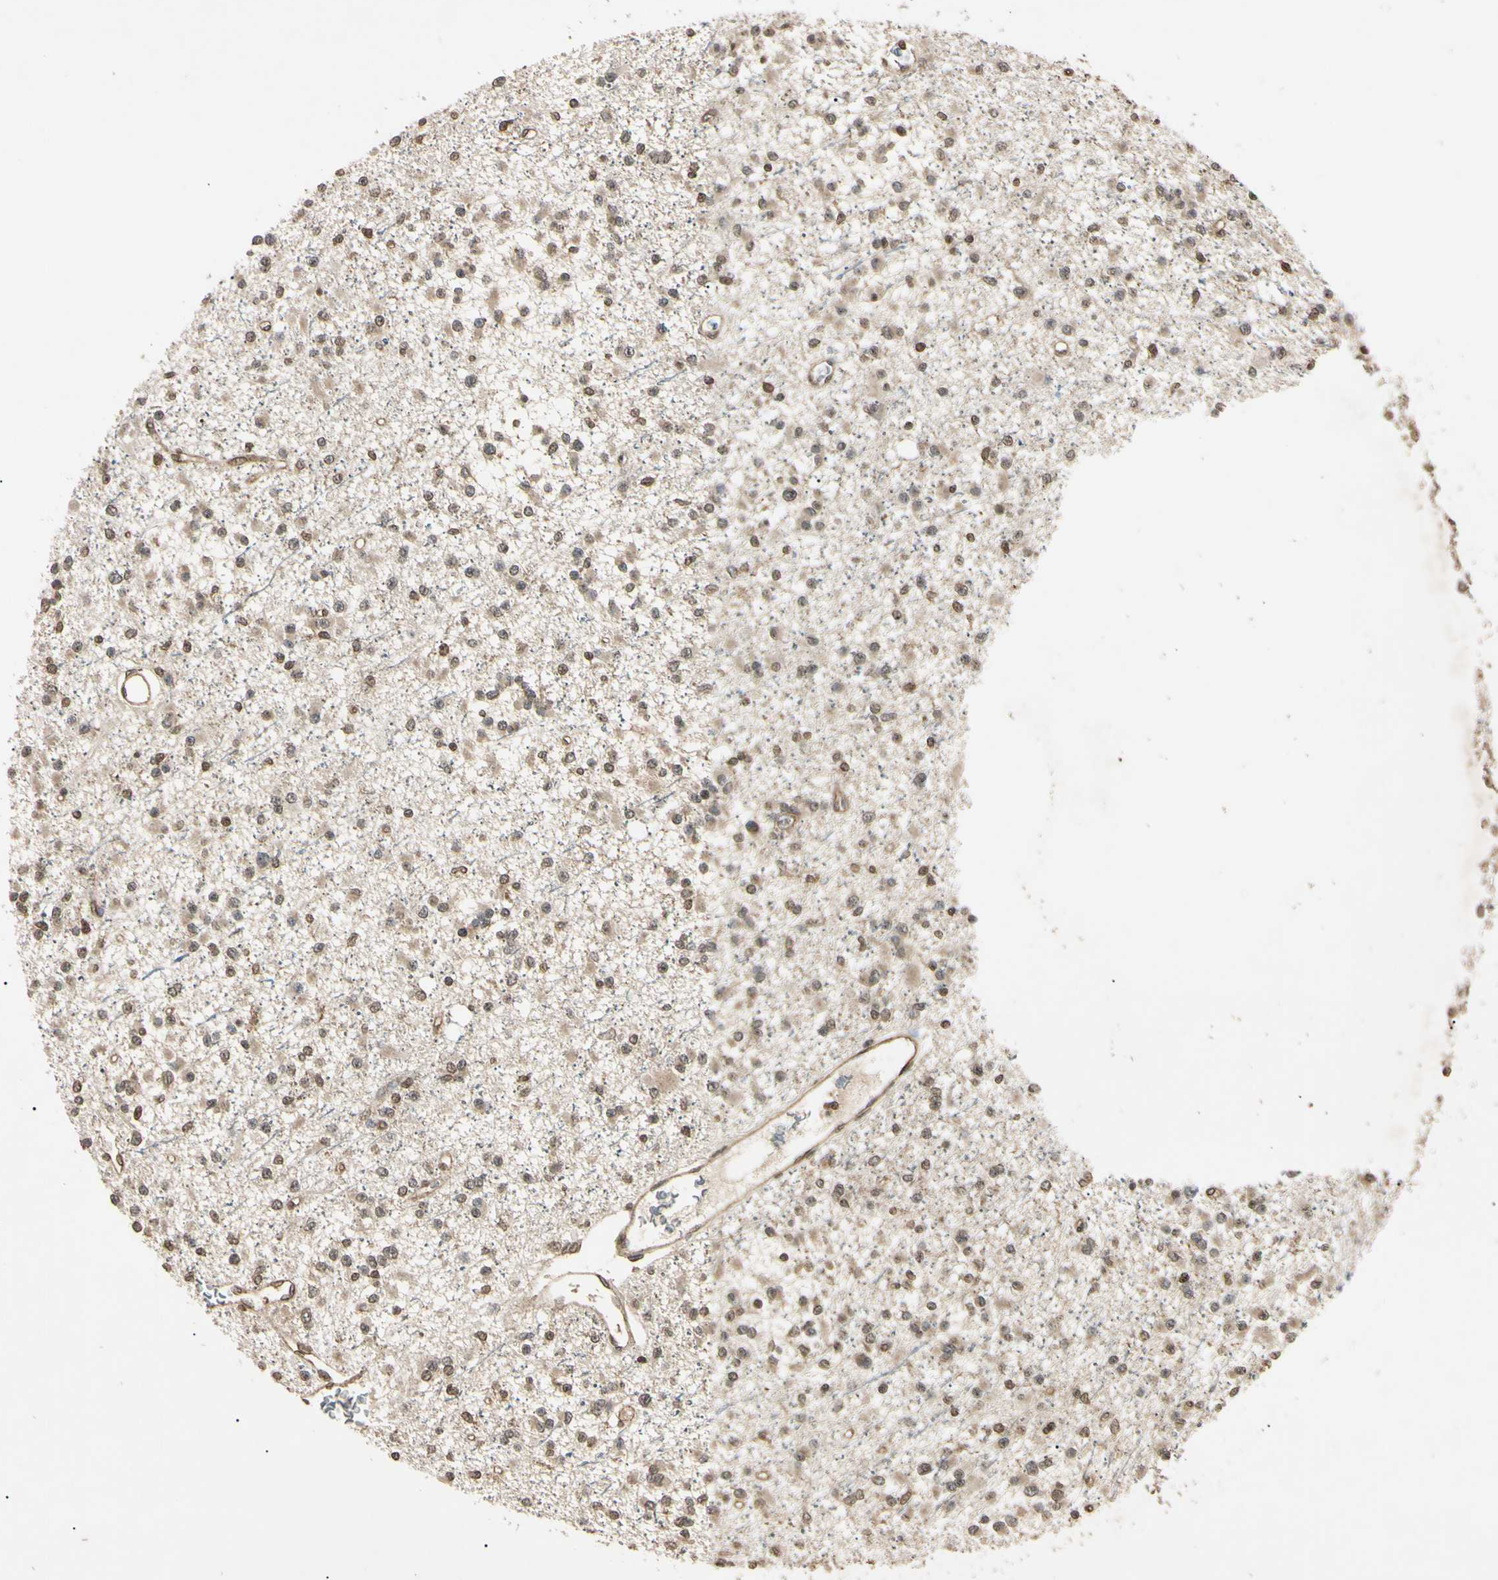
{"staining": {"intensity": "moderate", "quantity": ">75%", "location": "cytoplasmic/membranous,nuclear"}, "tissue": "glioma", "cell_type": "Tumor cells", "image_type": "cancer", "snomed": [{"axis": "morphology", "description": "Glioma, malignant, Low grade"}, {"axis": "topography", "description": "Brain"}], "caption": "Tumor cells reveal moderate cytoplasmic/membranous and nuclear expression in about >75% of cells in glioma.", "gene": "EPN1", "patient": {"sex": "female", "age": 22}}